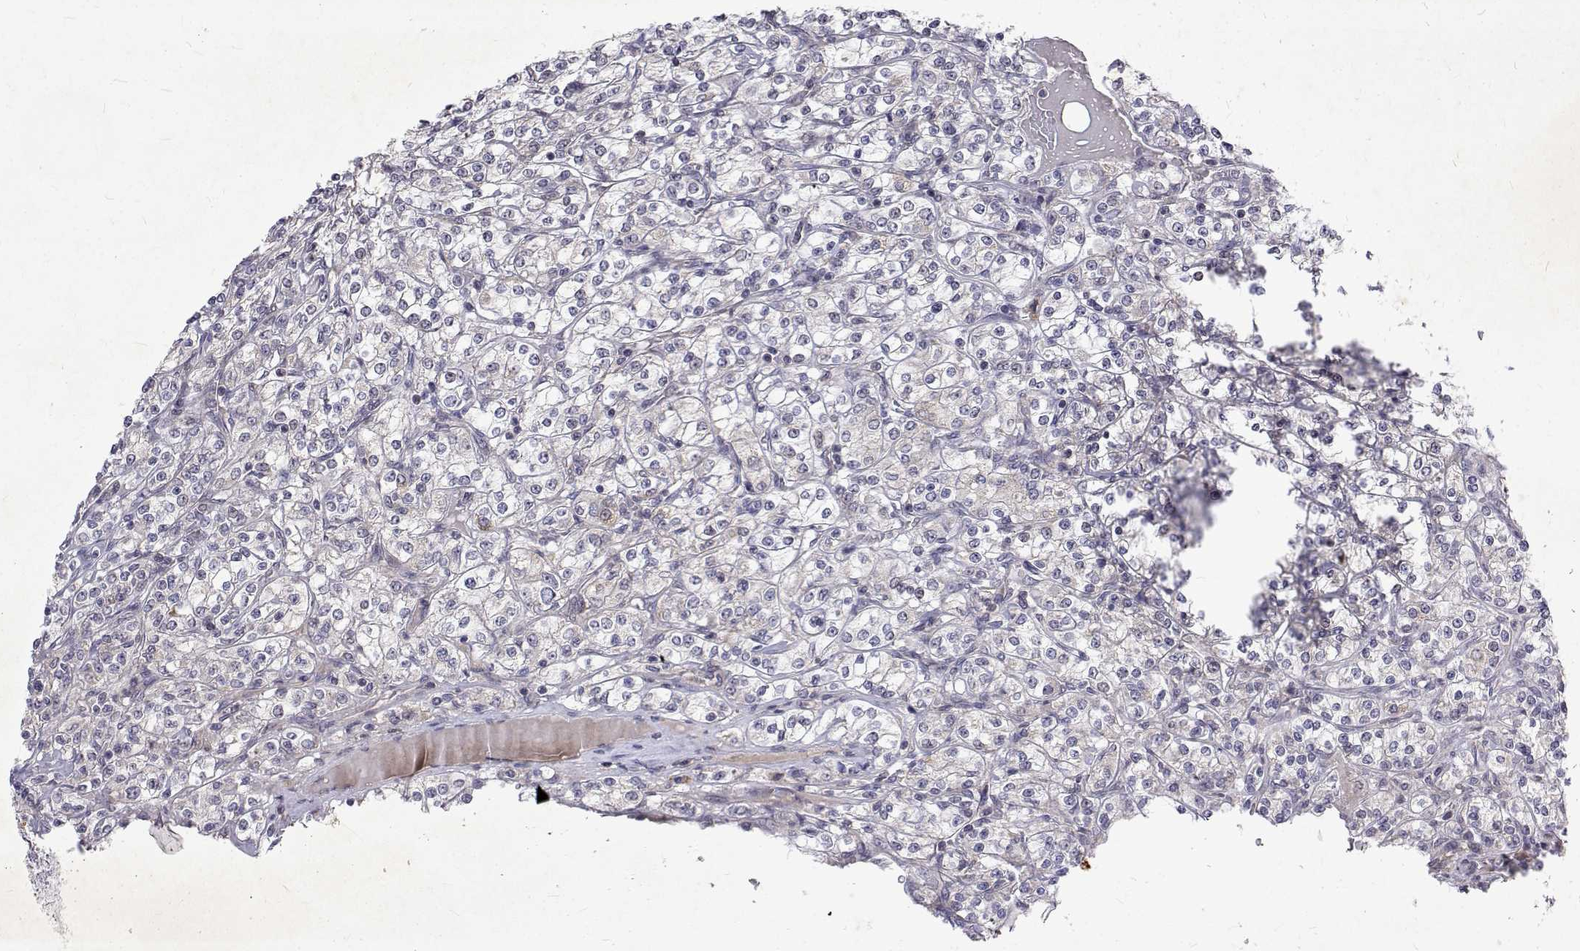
{"staining": {"intensity": "negative", "quantity": "none", "location": "none"}, "tissue": "renal cancer", "cell_type": "Tumor cells", "image_type": "cancer", "snomed": [{"axis": "morphology", "description": "Adenocarcinoma, NOS"}, {"axis": "topography", "description": "Kidney"}], "caption": "Immunohistochemistry micrograph of neoplastic tissue: renal cancer (adenocarcinoma) stained with DAB (3,3'-diaminobenzidine) demonstrates no significant protein staining in tumor cells.", "gene": "ALKBH8", "patient": {"sex": "male", "age": 77}}